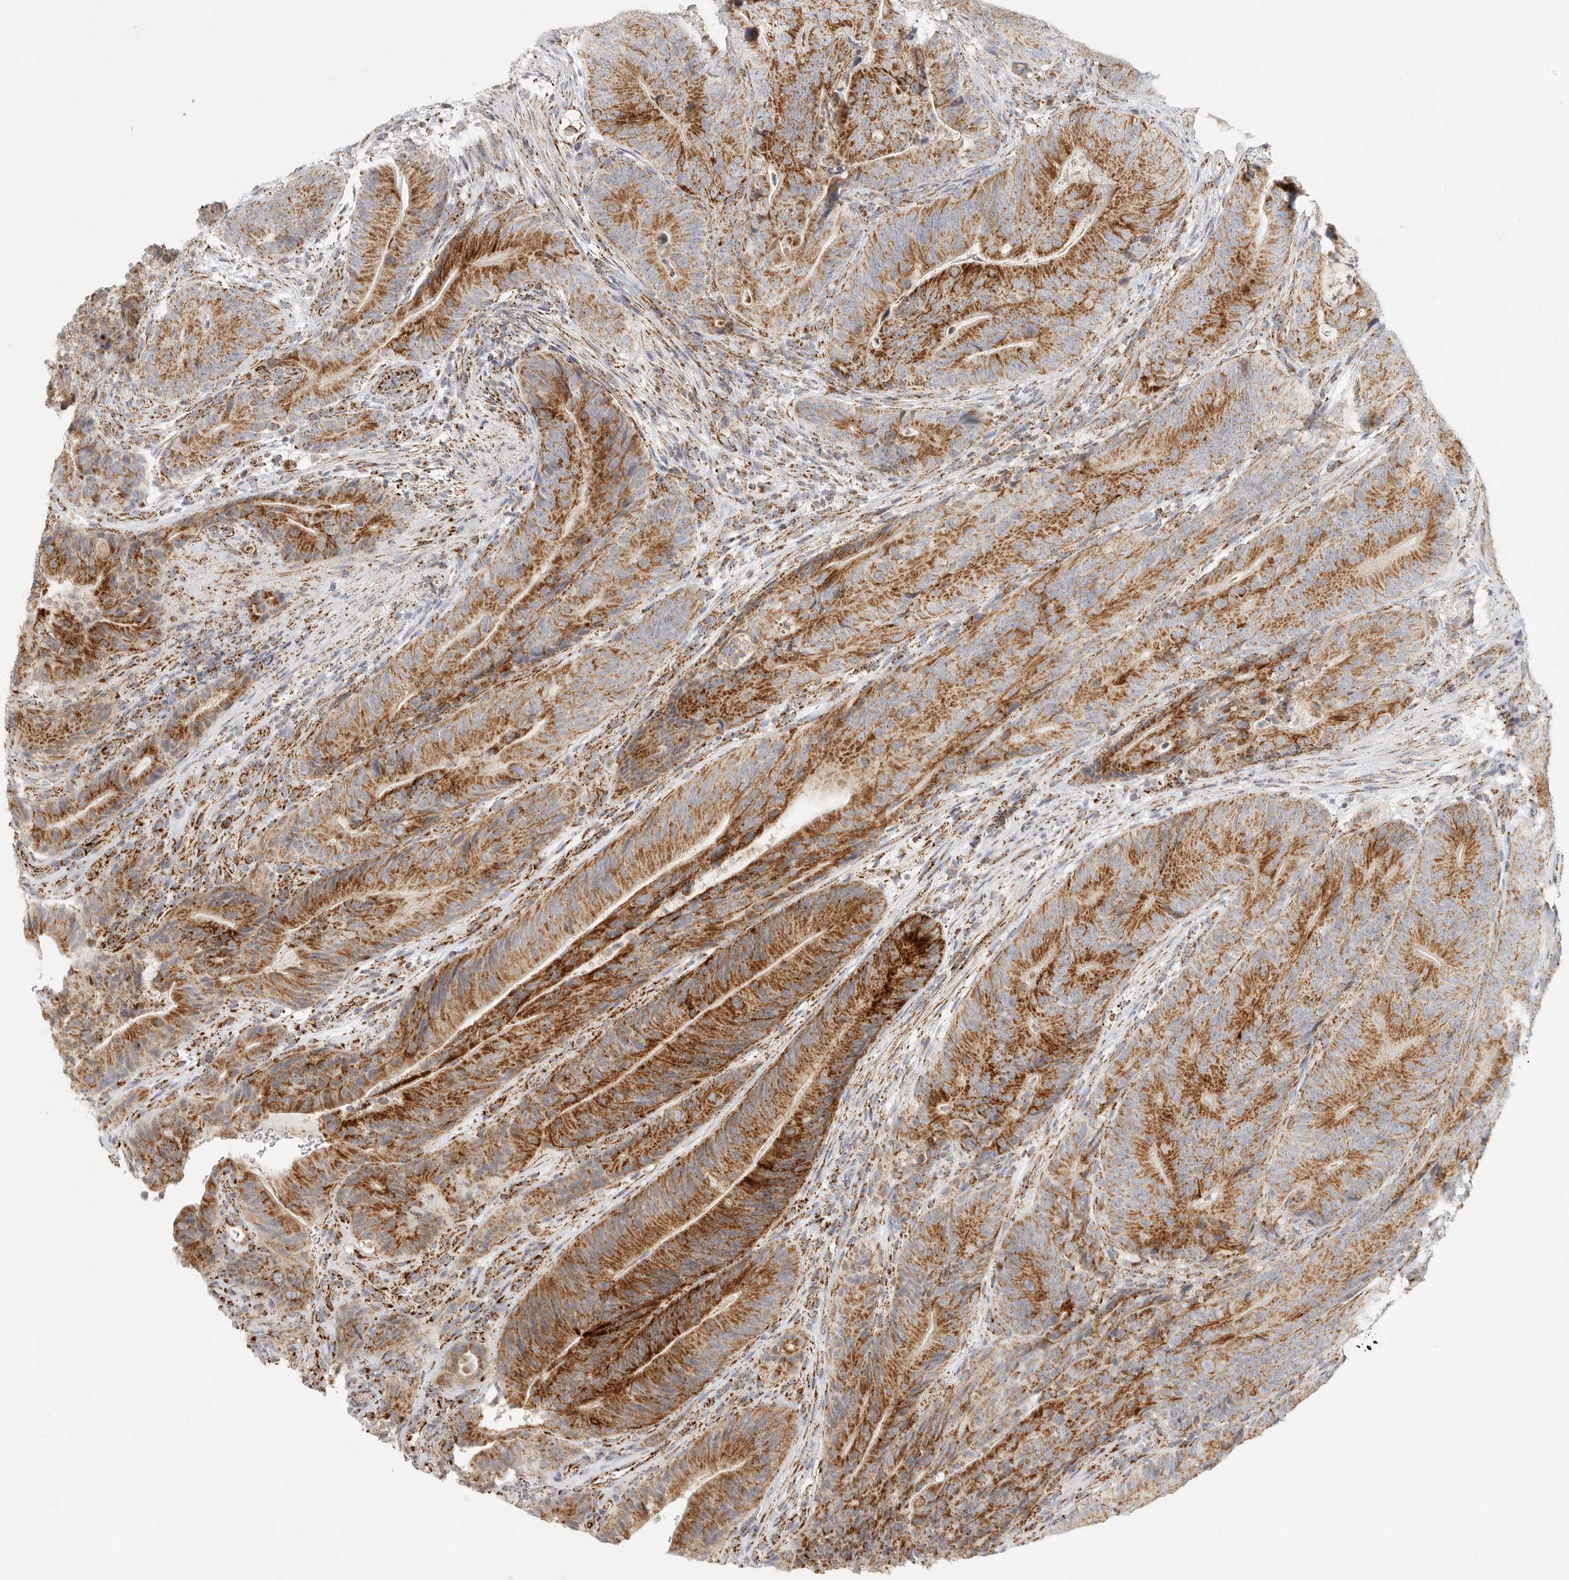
{"staining": {"intensity": "moderate", "quantity": ">75%", "location": "cytoplasmic/membranous"}, "tissue": "colorectal cancer", "cell_type": "Tumor cells", "image_type": "cancer", "snomed": [{"axis": "morphology", "description": "Normal tissue, NOS"}, {"axis": "topography", "description": "Colon"}], "caption": "Brown immunohistochemical staining in human colorectal cancer reveals moderate cytoplasmic/membranous expression in approximately >75% of tumor cells. (DAB (3,3'-diaminobenzidine) IHC, brown staining for protein, blue staining for nuclei).", "gene": "SLC25A26", "patient": {"sex": "female", "age": 82}}